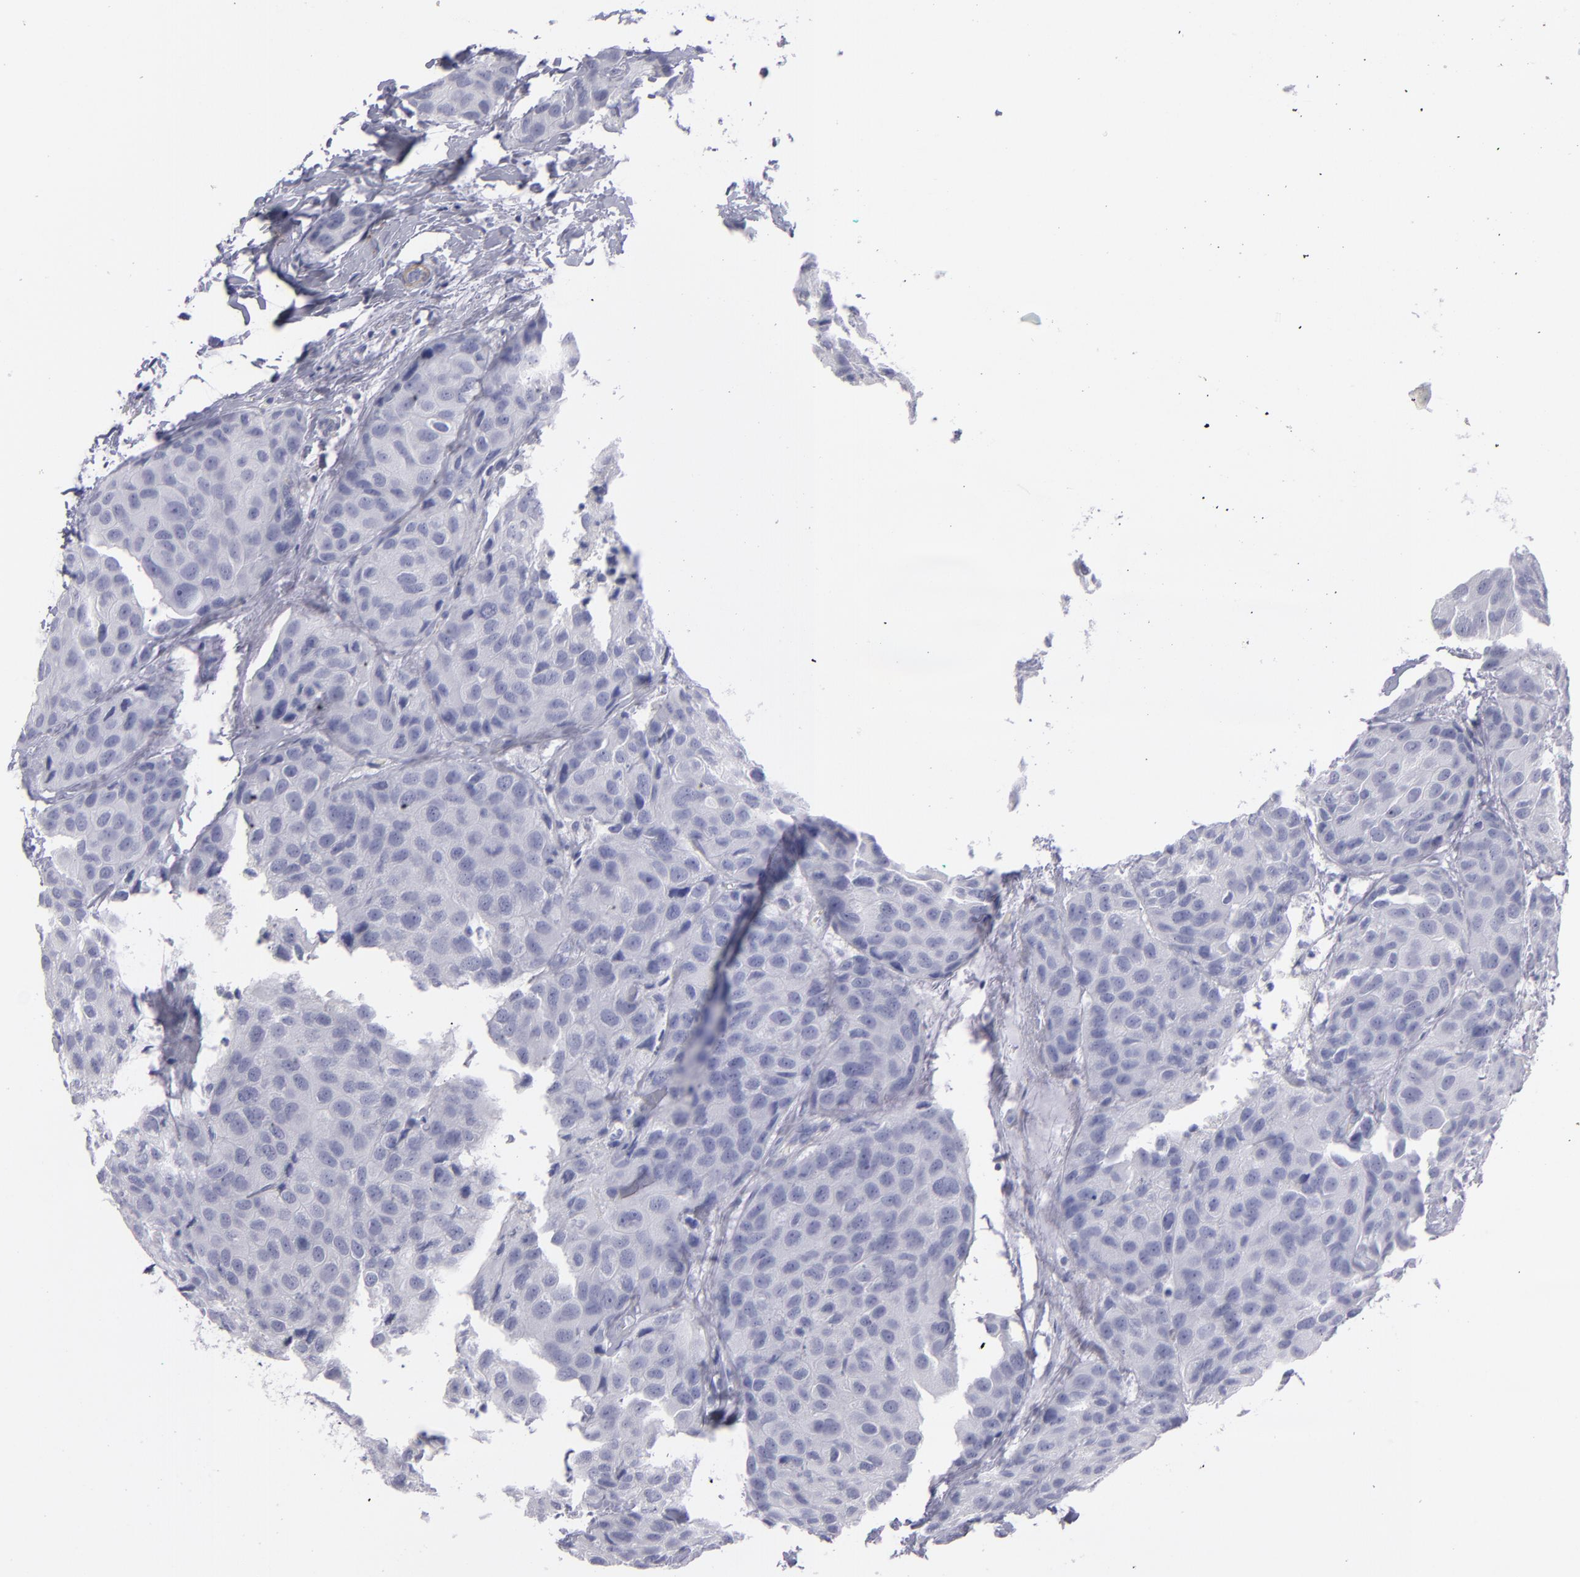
{"staining": {"intensity": "negative", "quantity": "none", "location": "none"}, "tissue": "breast cancer", "cell_type": "Tumor cells", "image_type": "cancer", "snomed": [{"axis": "morphology", "description": "Duct carcinoma"}, {"axis": "topography", "description": "Breast"}], "caption": "Photomicrograph shows no significant protein staining in tumor cells of breast cancer. Brightfield microscopy of immunohistochemistry (IHC) stained with DAB (3,3'-diaminobenzidine) (brown) and hematoxylin (blue), captured at high magnification.", "gene": "MYH11", "patient": {"sex": "female", "age": 68}}